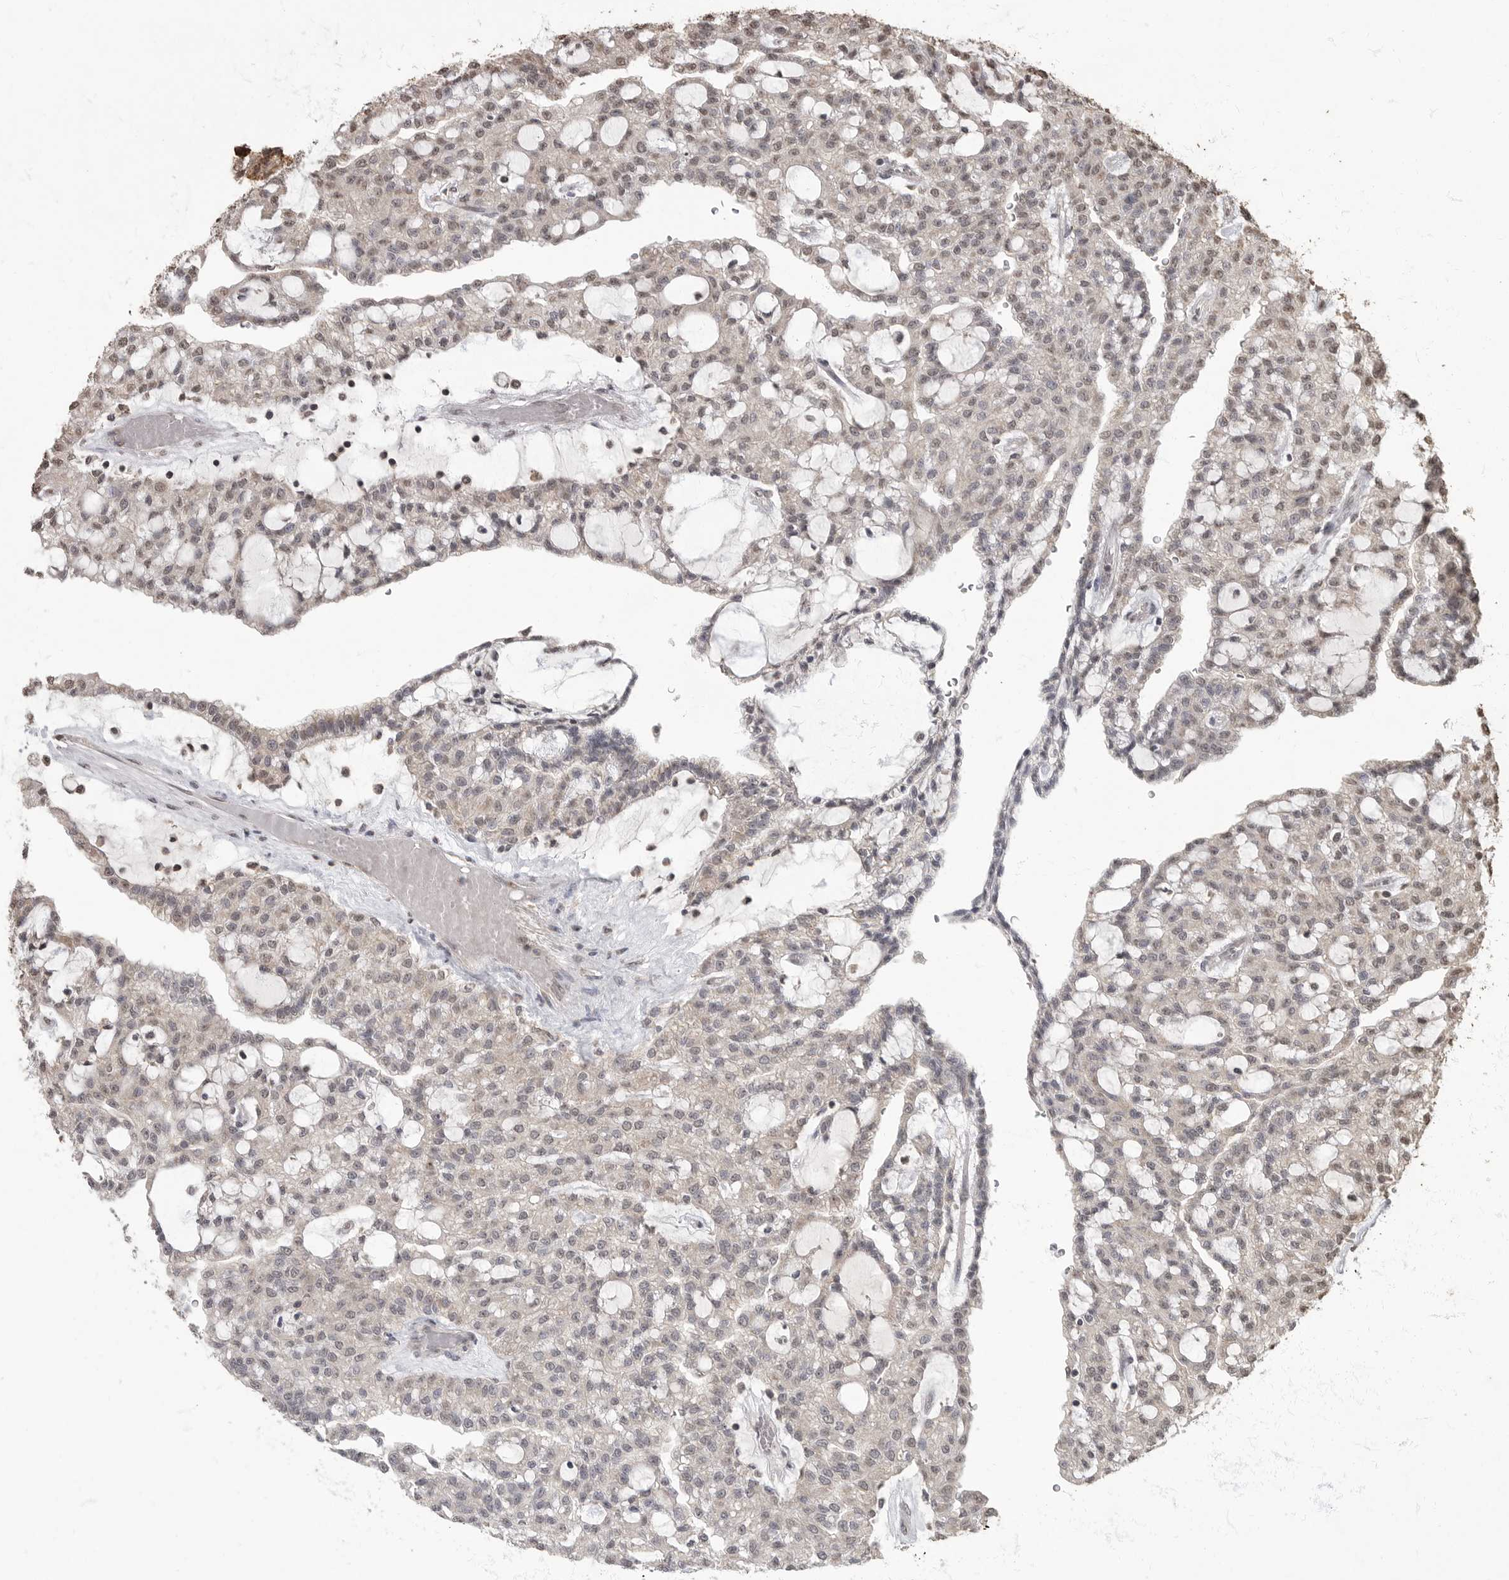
{"staining": {"intensity": "weak", "quantity": "25%-75%", "location": "nuclear"}, "tissue": "renal cancer", "cell_type": "Tumor cells", "image_type": "cancer", "snomed": [{"axis": "morphology", "description": "Adenocarcinoma, NOS"}, {"axis": "topography", "description": "Kidney"}], "caption": "This histopathology image demonstrates renal cancer (adenocarcinoma) stained with IHC to label a protein in brown. The nuclear of tumor cells show weak positivity for the protein. Nuclei are counter-stained blue.", "gene": "MAFG", "patient": {"sex": "male", "age": 63}}